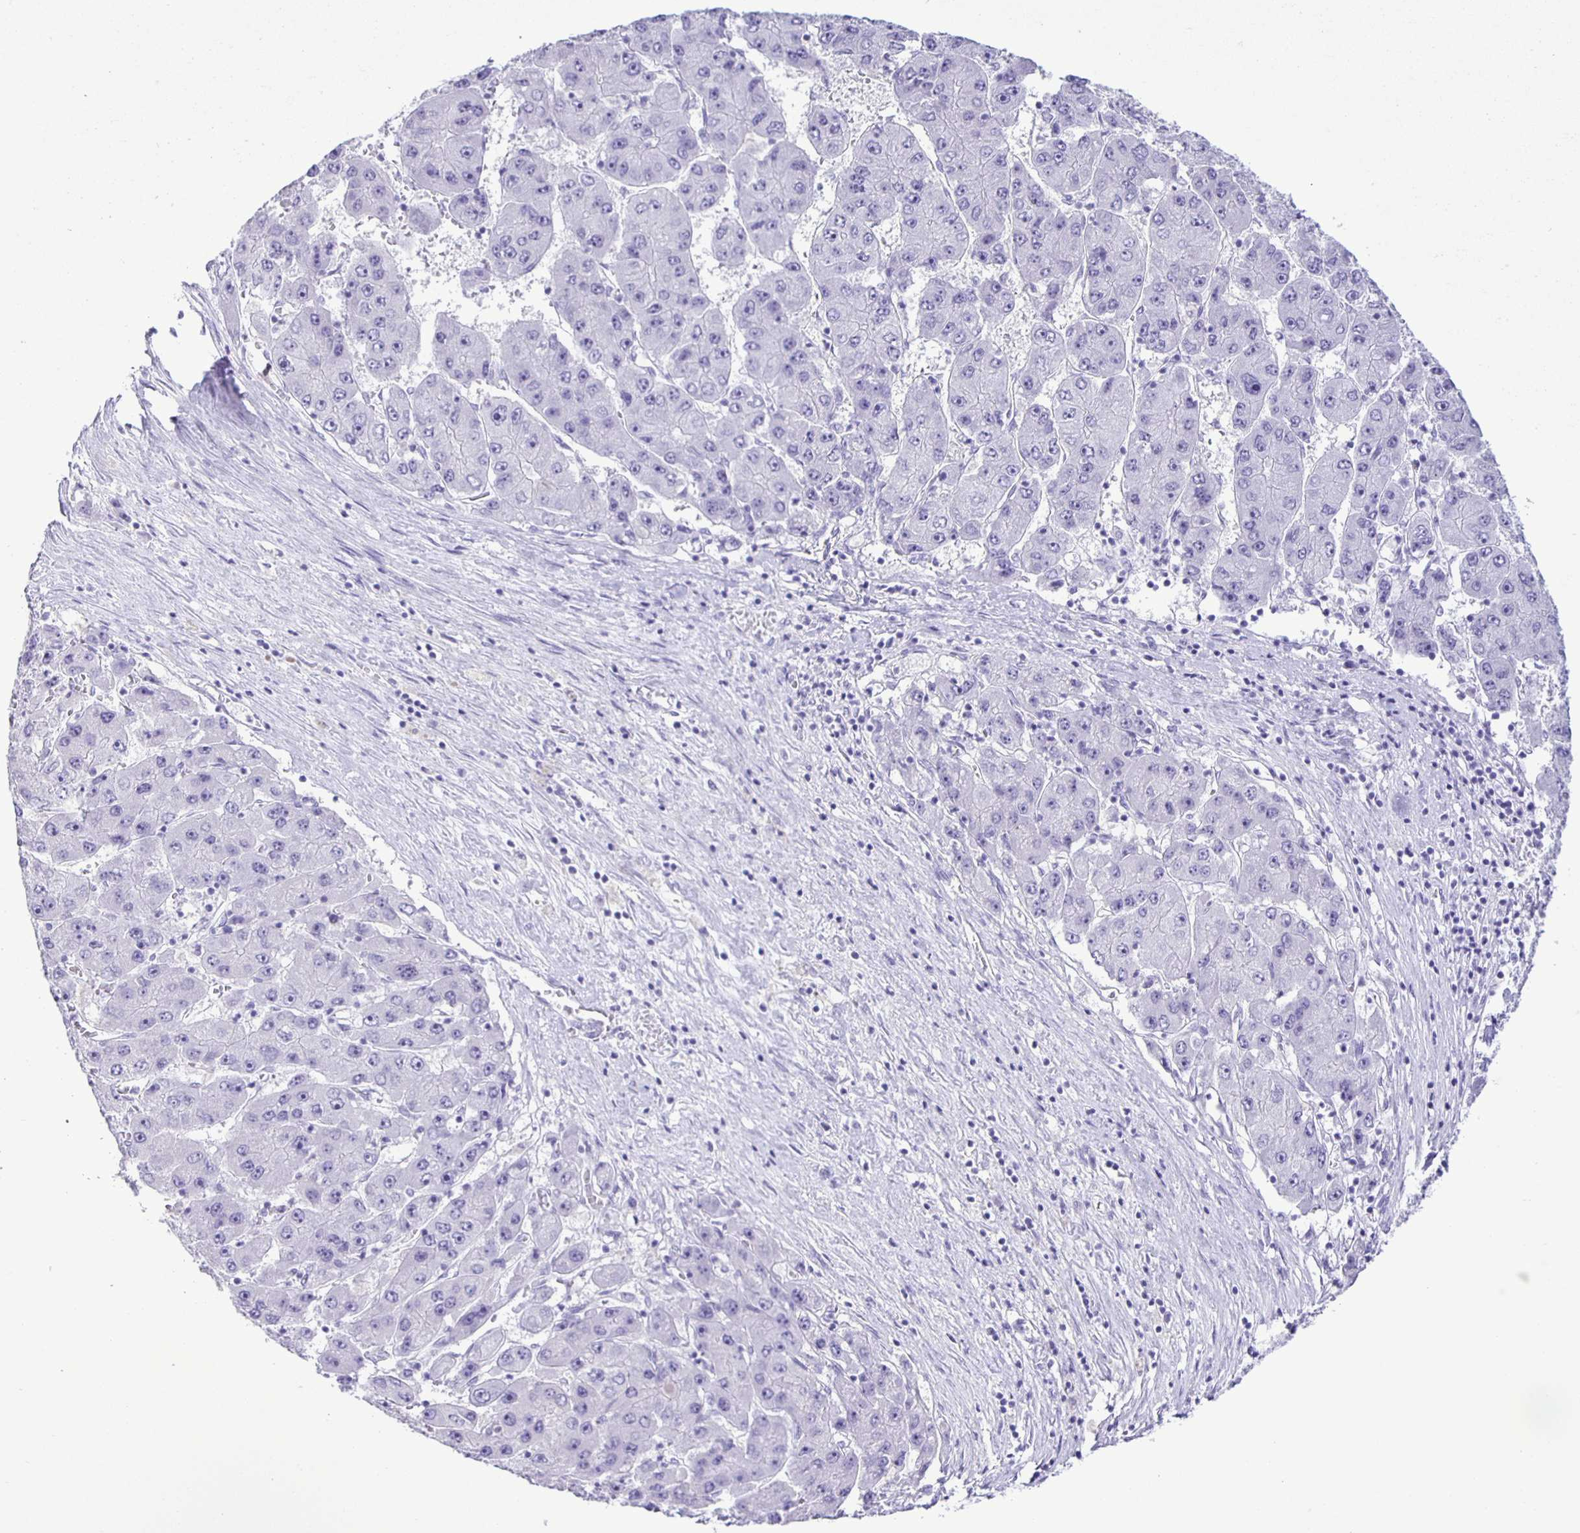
{"staining": {"intensity": "negative", "quantity": "none", "location": "none"}, "tissue": "liver cancer", "cell_type": "Tumor cells", "image_type": "cancer", "snomed": [{"axis": "morphology", "description": "Carcinoma, Hepatocellular, NOS"}, {"axis": "topography", "description": "Liver"}], "caption": "This is an immunohistochemistry histopathology image of human liver cancer. There is no positivity in tumor cells.", "gene": "EZHIP", "patient": {"sex": "female", "age": 61}}